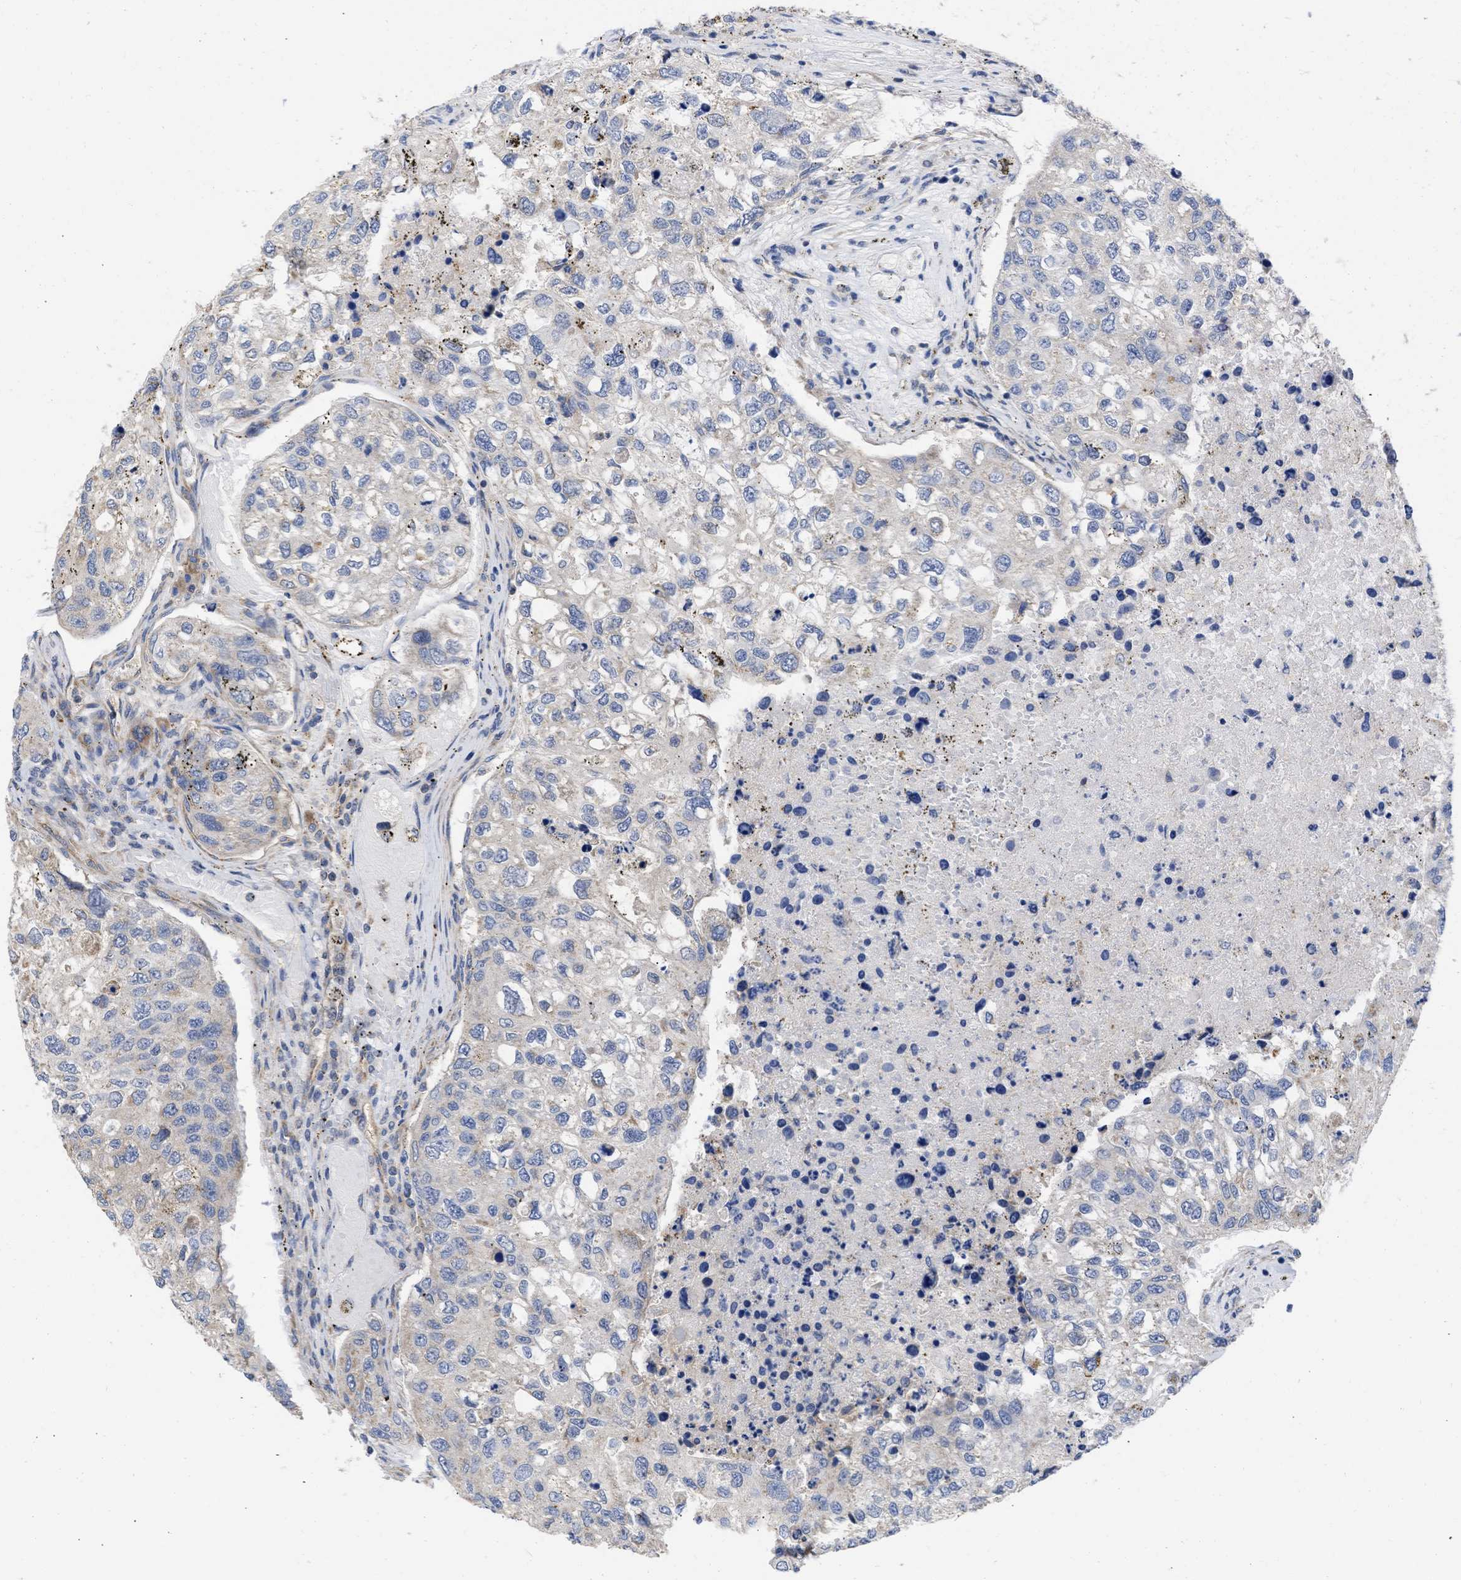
{"staining": {"intensity": "weak", "quantity": "<25%", "location": "cytoplasmic/membranous"}, "tissue": "urothelial cancer", "cell_type": "Tumor cells", "image_type": "cancer", "snomed": [{"axis": "morphology", "description": "Urothelial carcinoma, High grade"}, {"axis": "topography", "description": "Lymph node"}, {"axis": "topography", "description": "Urinary bladder"}], "caption": "There is no significant positivity in tumor cells of urothelial cancer. (DAB IHC with hematoxylin counter stain).", "gene": "MAP2K3", "patient": {"sex": "male", "age": 51}}